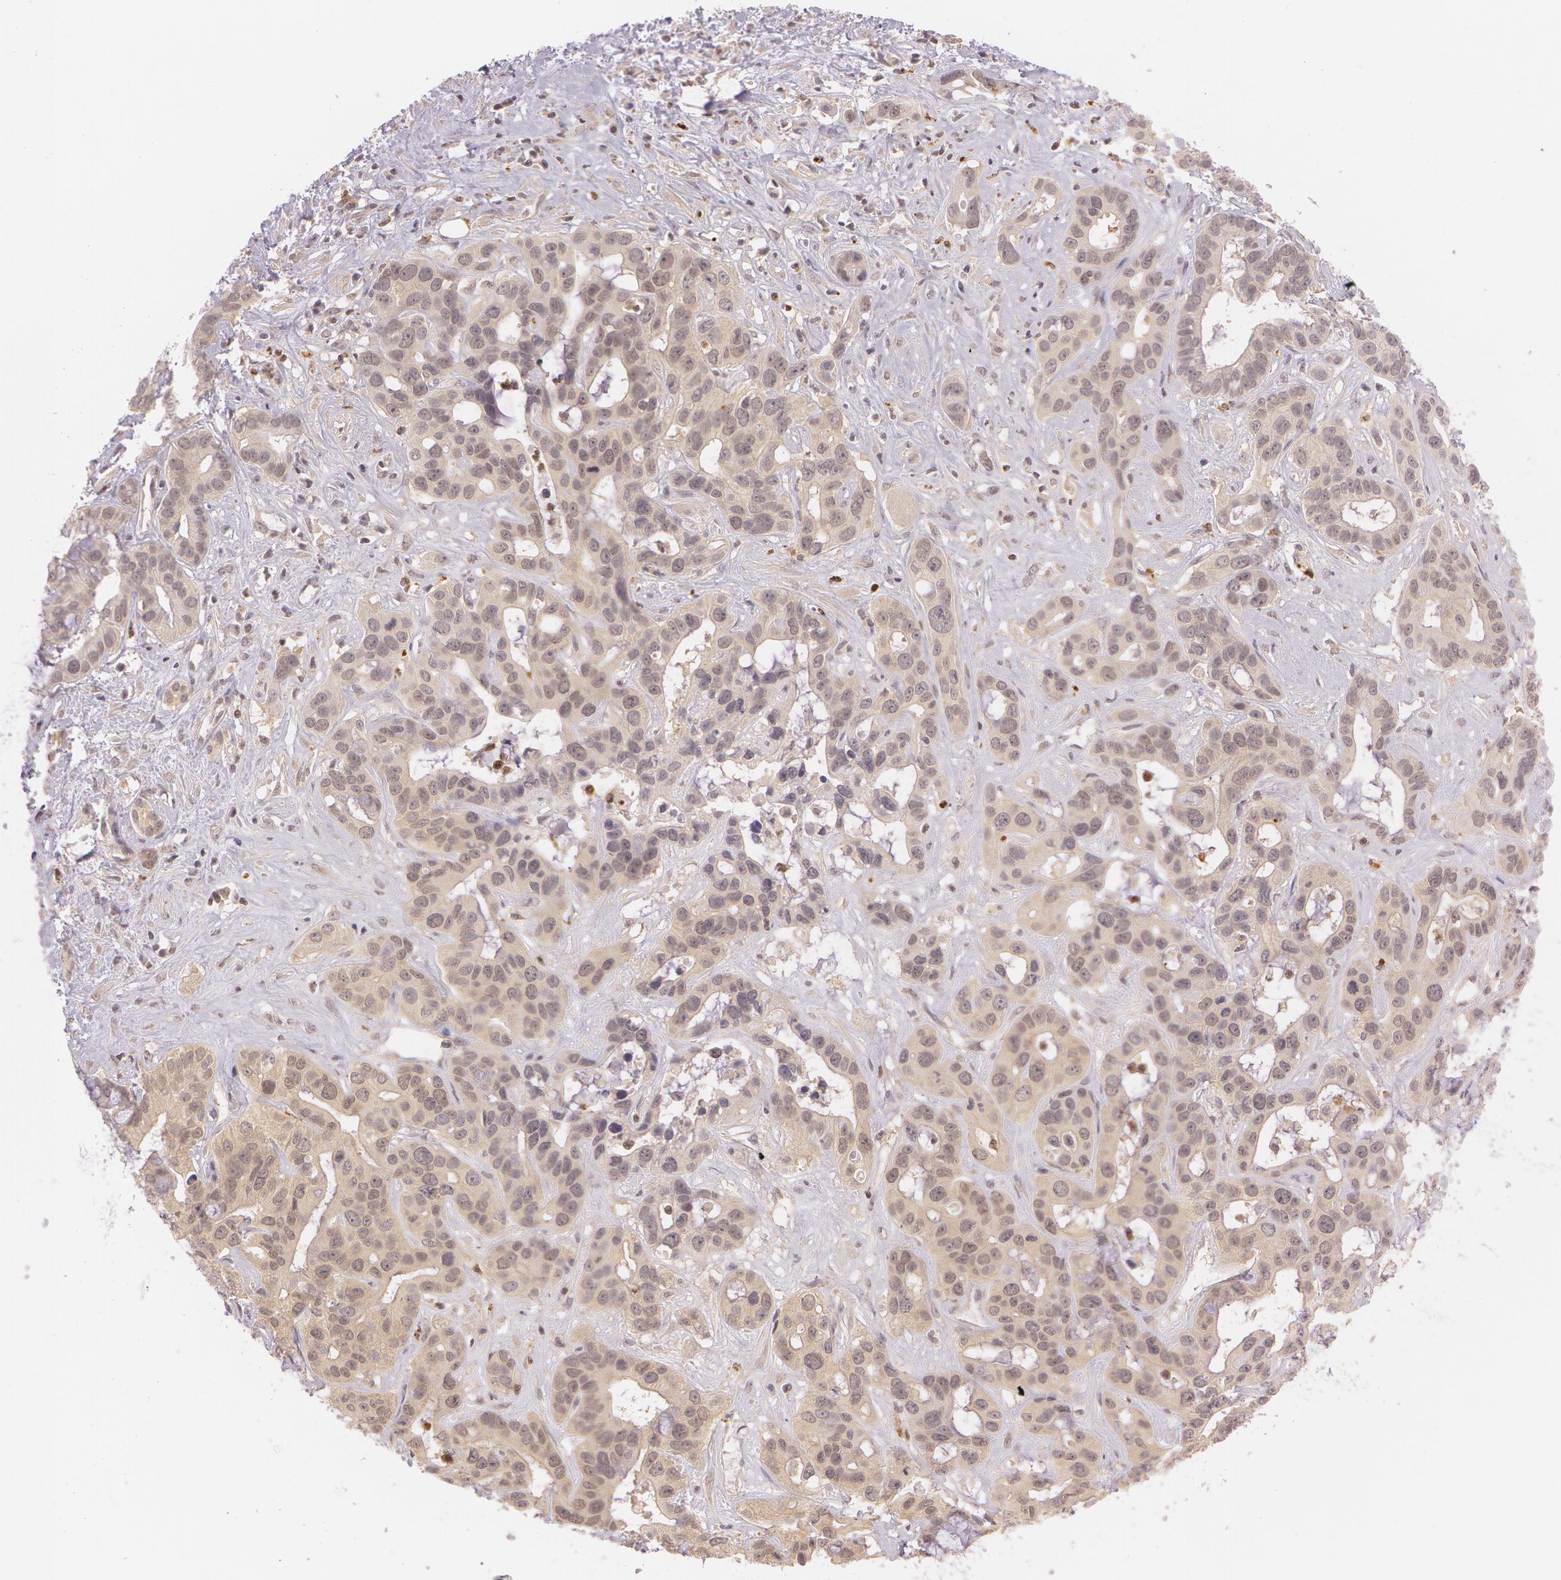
{"staining": {"intensity": "weak", "quantity": ">75%", "location": "cytoplasmic/membranous"}, "tissue": "liver cancer", "cell_type": "Tumor cells", "image_type": "cancer", "snomed": [{"axis": "morphology", "description": "Cholangiocarcinoma"}, {"axis": "topography", "description": "Liver"}], "caption": "A brown stain shows weak cytoplasmic/membranous expression of a protein in liver cancer (cholangiocarcinoma) tumor cells.", "gene": "ATG2B", "patient": {"sex": "female", "age": 65}}